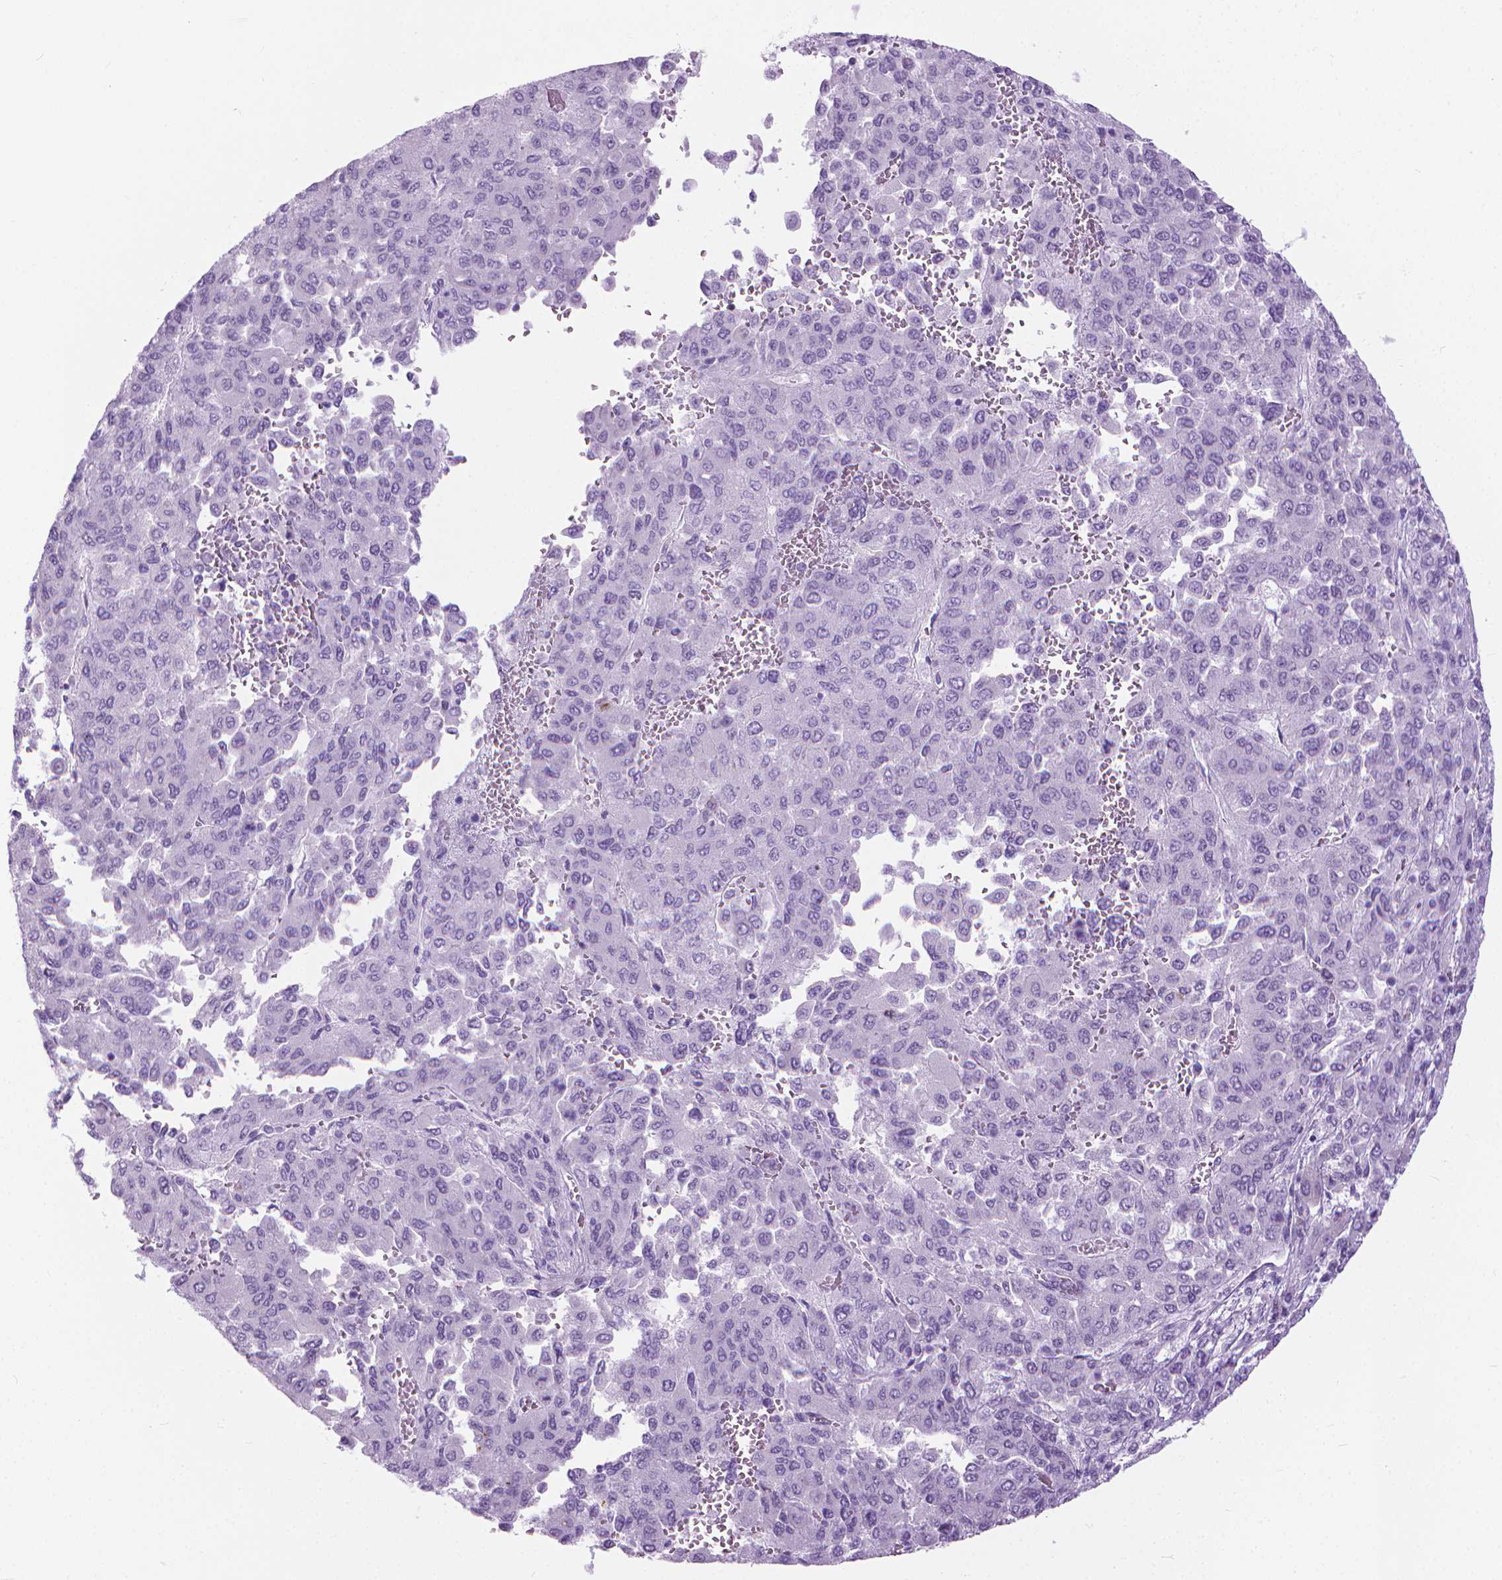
{"staining": {"intensity": "negative", "quantity": "none", "location": "none"}, "tissue": "liver cancer", "cell_type": "Tumor cells", "image_type": "cancer", "snomed": [{"axis": "morphology", "description": "Carcinoma, Hepatocellular, NOS"}, {"axis": "topography", "description": "Liver"}], "caption": "Tumor cells are negative for brown protein staining in liver hepatocellular carcinoma. (DAB (3,3'-diaminobenzidine) immunohistochemistry (IHC), high magnification).", "gene": "HTR2B", "patient": {"sex": "female", "age": 41}}